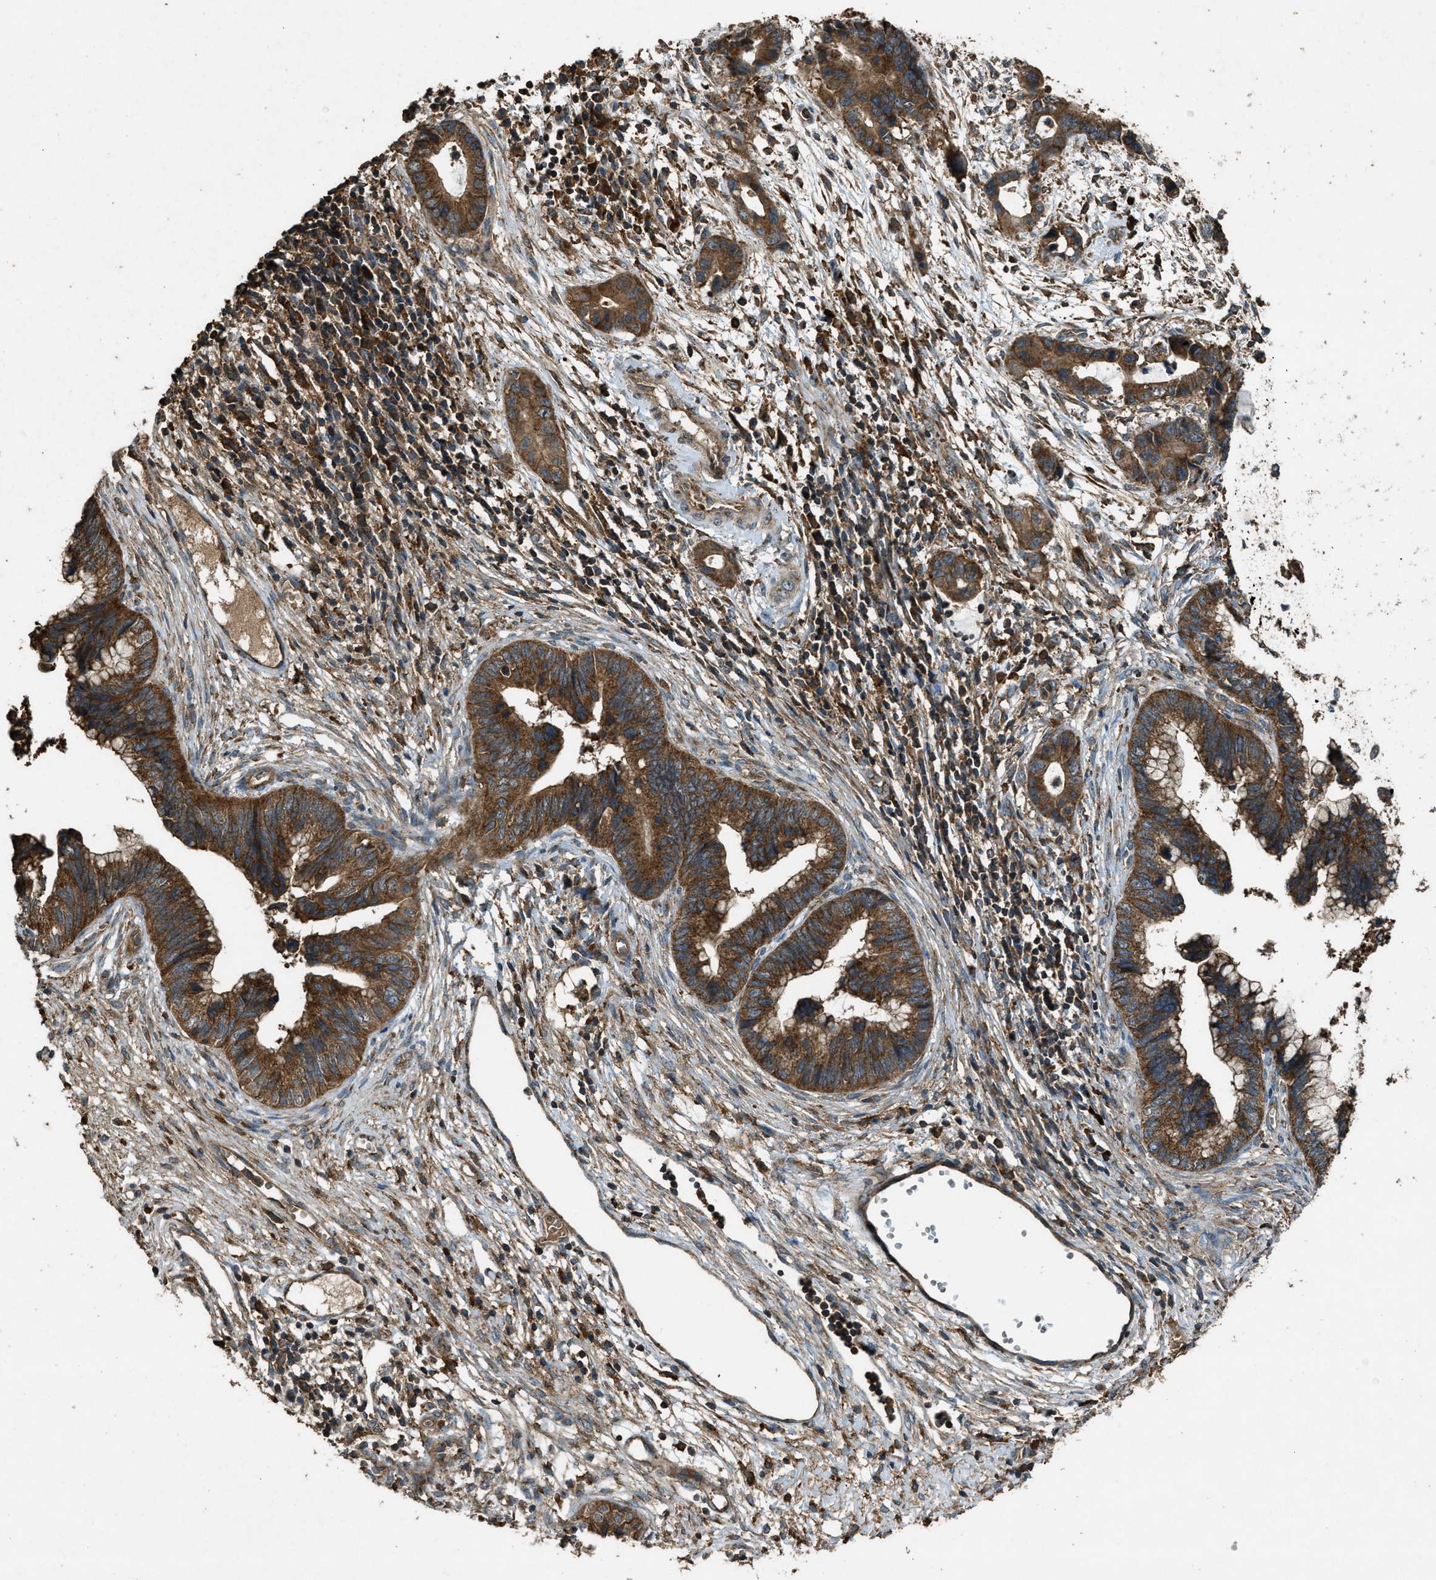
{"staining": {"intensity": "moderate", "quantity": ">75%", "location": "cytoplasmic/membranous"}, "tissue": "cervical cancer", "cell_type": "Tumor cells", "image_type": "cancer", "snomed": [{"axis": "morphology", "description": "Adenocarcinoma, NOS"}, {"axis": "topography", "description": "Cervix"}], "caption": "Tumor cells display medium levels of moderate cytoplasmic/membranous positivity in approximately >75% of cells in human adenocarcinoma (cervical).", "gene": "MAP3K8", "patient": {"sex": "female", "age": 44}}